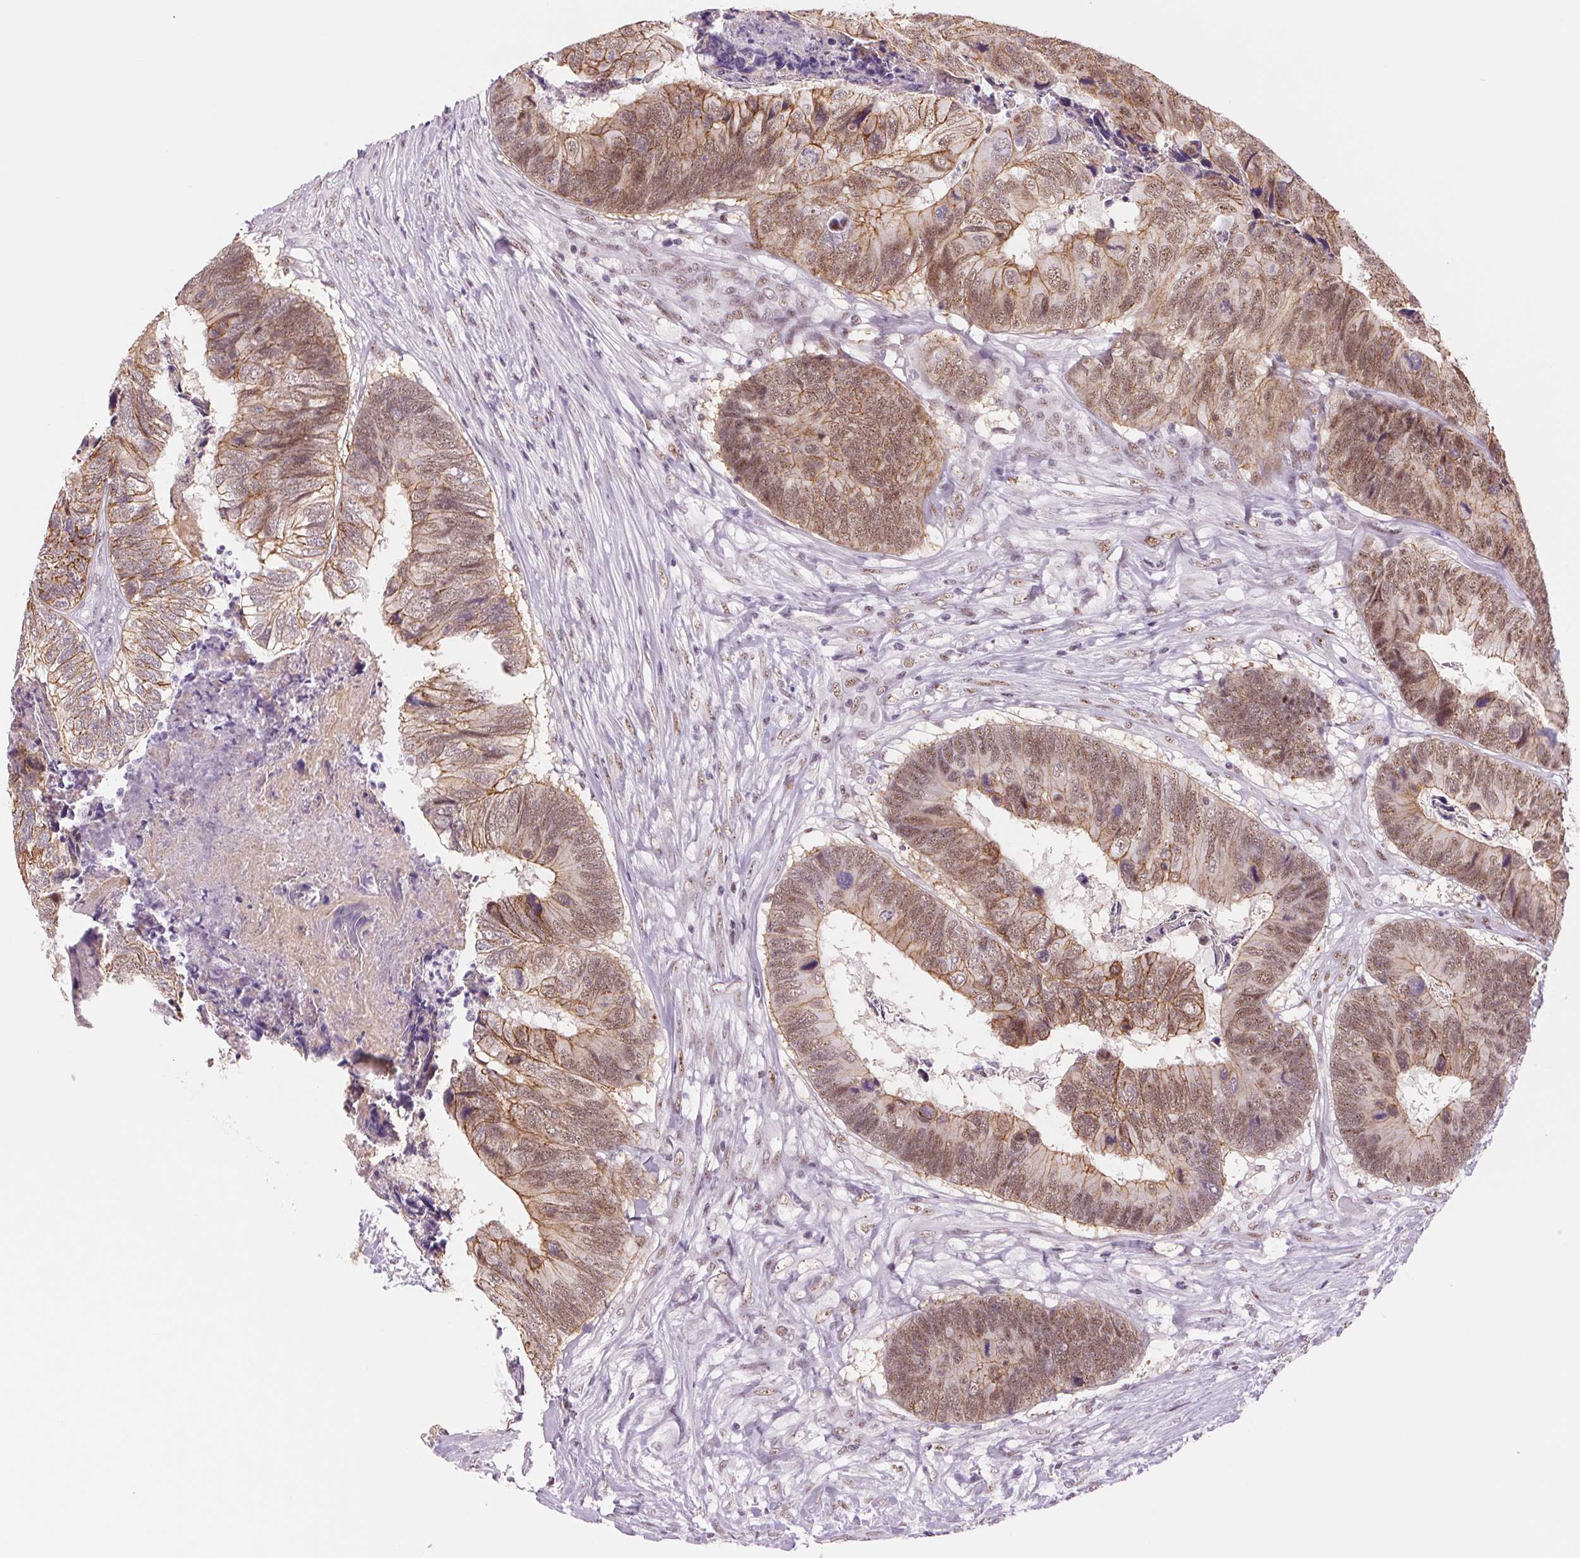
{"staining": {"intensity": "moderate", "quantity": "25%-75%", "location": "cytoplasmic/membranous,nuclear"}, "tissue": "colorectal cancer", "cell_type": "Tumor cells", "image_type": "cancer", "snomed": [{"axis": "morphology", "description": "Adenocarcinoma, NOS"}, {"axis": "topography", "description": "Colon"}], "caption": "Moderate cytoplasmic/membranous and nuclear positivity for a protein is appreciated in about 25%-75% of tumor cells of colorectal cancer (adenocarcinoma) using immunohistochemistry (IHC).", "gene": "ZC3H14", "patient": {"sex": "female", "age": 67}}